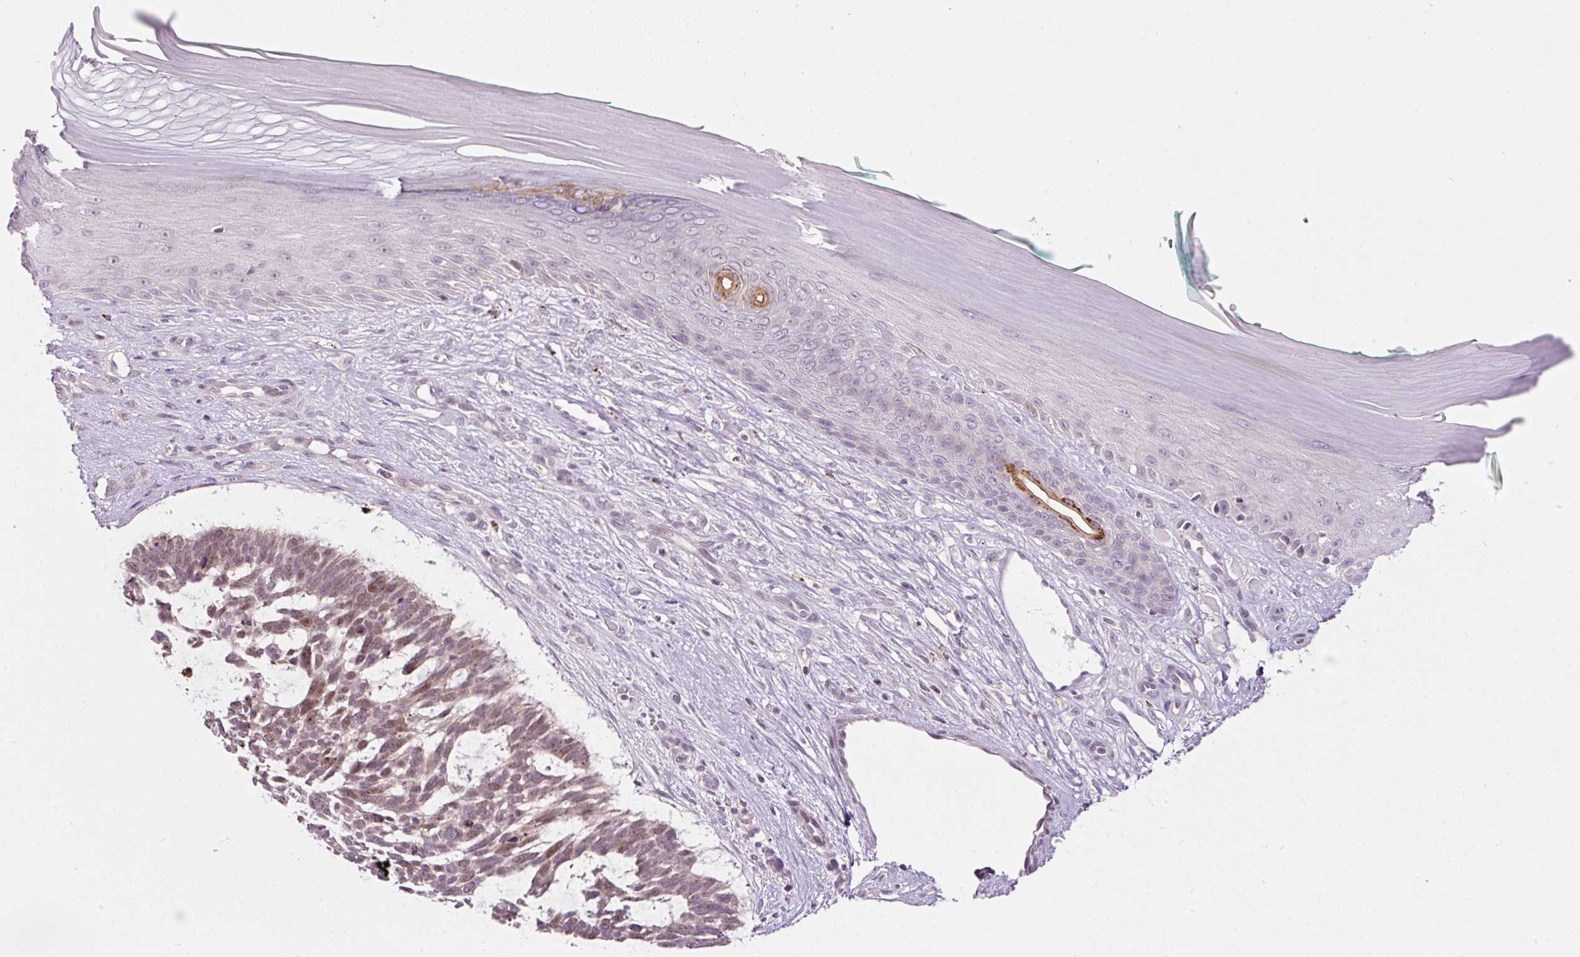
{"staining": {"intensity": "moderate", "quantity": "25%-75%", "location": "cytoplasmic/membranous,nuclear"}, "tissue": "skin cancer", "cell_type": "Tumor cells", "image_type": "cancer", "snomed": [{"axis": "morphology", "description": "Basal cell carcinoma"}, {"axis": "topography", "description": "Skin"}], "caption": "Moderate cytoplasmic/membranous and nuclear staining for a protein is present in about 25%-75% of tumor cells of skin cancer (basal cell carcinoma) using IHC.", "gene": "ZNF639", "patient": {"sex": "male", "age": 88}}